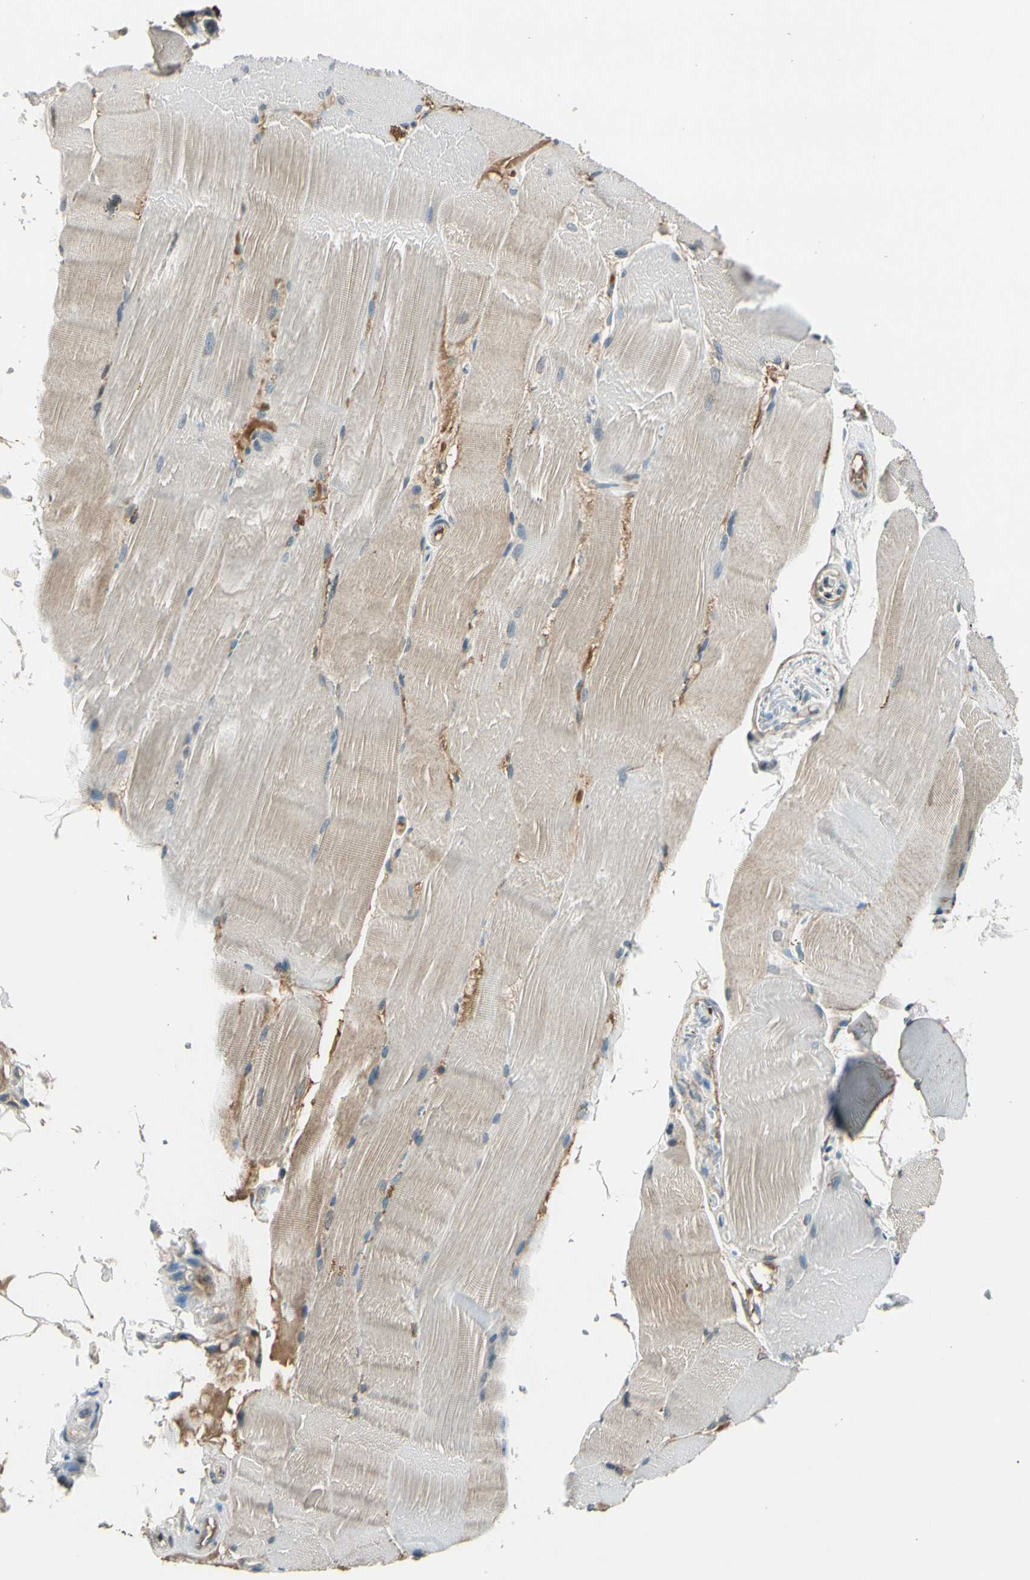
{"staining": {"intensity": "moderate", "quantity": "25%-75%", "location": "cytoplasmic/membranous"}, "tissue": "skeletal muscle", "cell_type": "Myocytes", "image_type": "normal", "snomed": [{"axis": "morphology", "description": "Normal tissue, NOS"}, {"axis": "topography", "description": "Skin"}, {"axis": "topography", "description": "Skeletal muscle"}], "caption": "Brown immunohistochemical staining in unremarkable human skeletal muscle shows moderate cytoplasmic/membranous positivity in approximately 25%-75% of myocytes. The staining was performed using DAB (3,3'-diaminobenzidine) to visualize the protein expression in brown, while the nuclei were stained in blue with hematoxylin (Magnification: 20x).", "gene": "PDPN", "patient": {"sex": "male", "age": 83}}